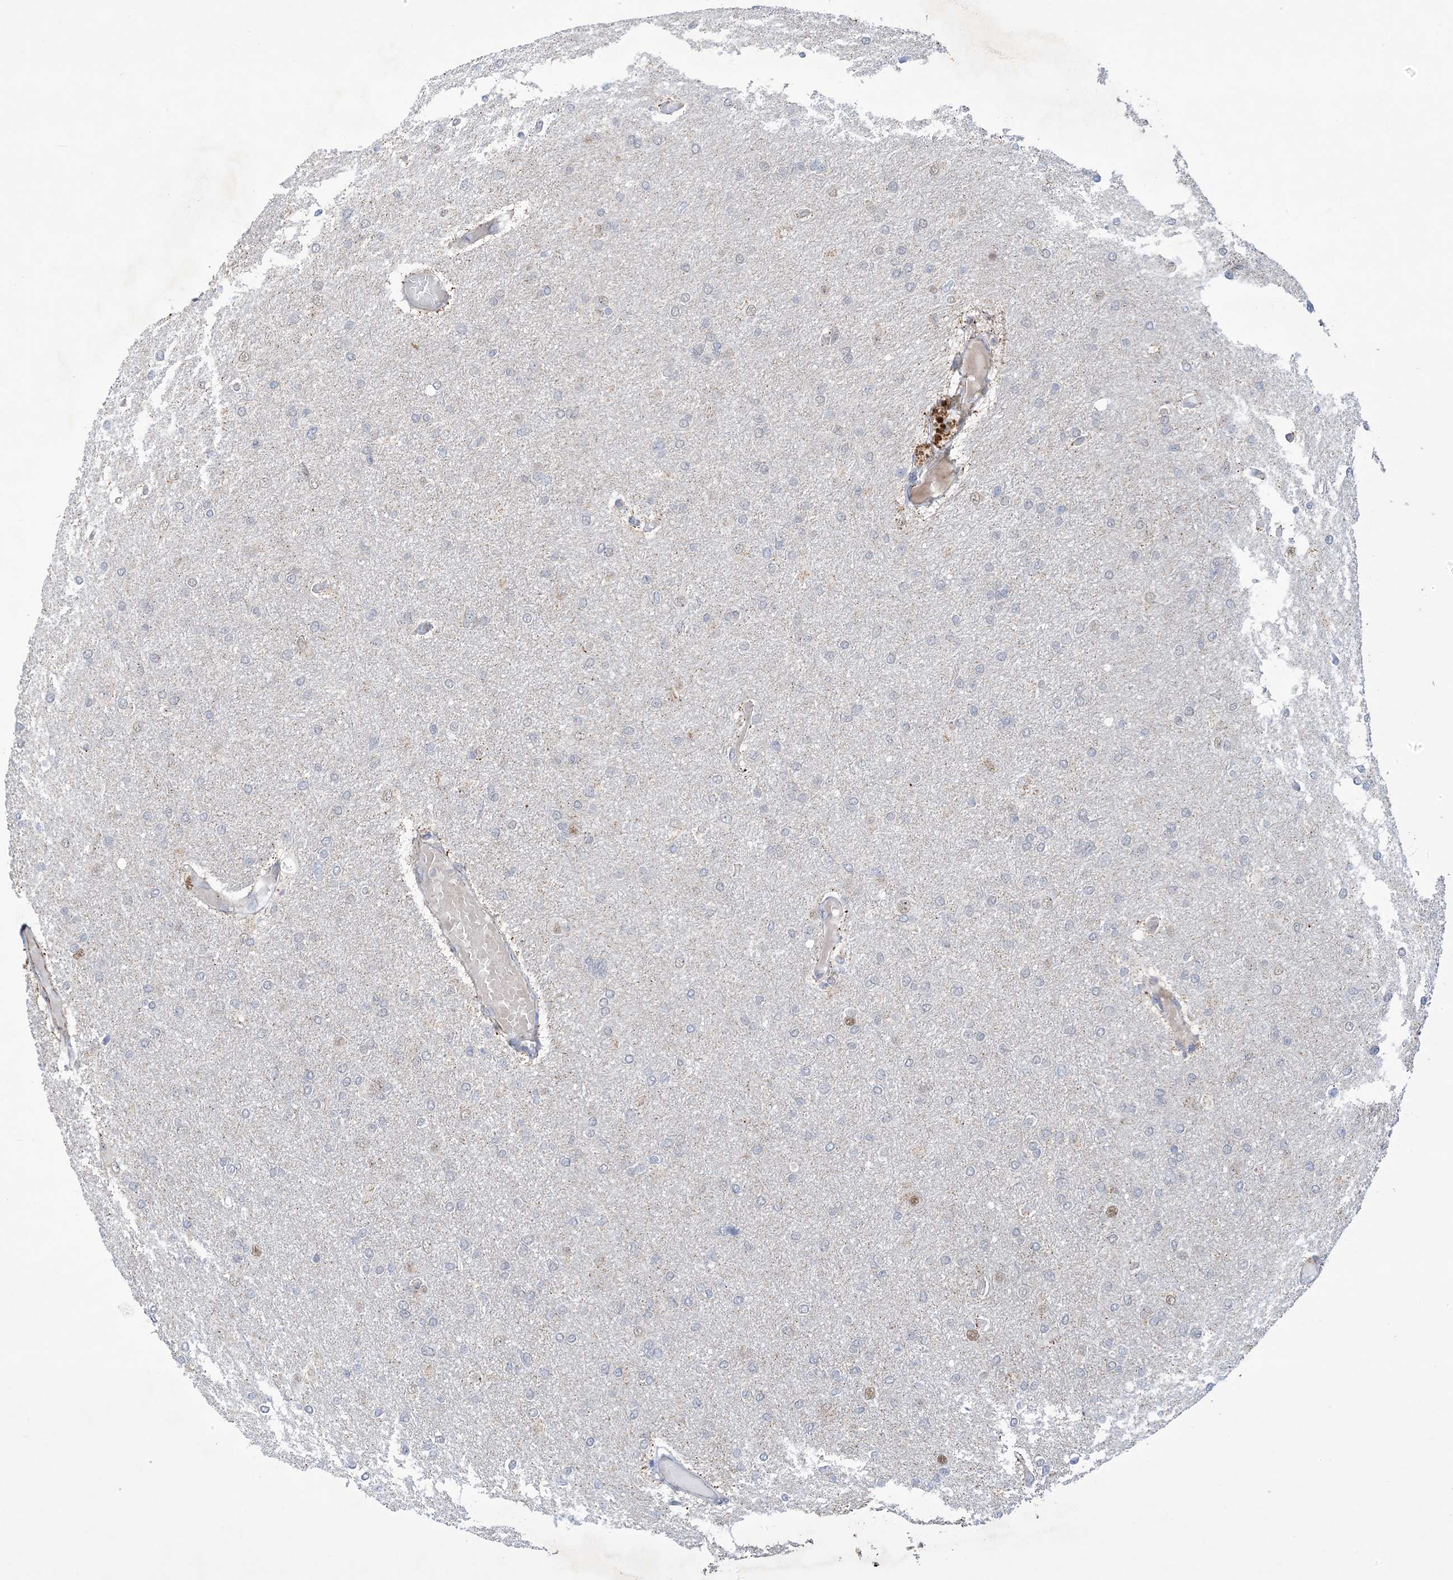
{"staining": {"intensity": "weak", "quantity": "<25%", "location": "nuclear"}, "tissue": "glioma", "cell_type": "Tumor cells", "image_type": "cancer", "snomed": [{"axis": "morphology", "description": "Glioma, malignant, High grade"}, {"axis": "topography", "description": "Cerebral cortex"}], "caption": "IHC image of neoplastic tissue: human glioma stained with DAB (3,3'-diaminobenzidine) shows no significant protein positivity in tumor cells. (DAB (3,3'-diaminobenzidine) immunohistochemistry, high magnification).", "gene": "ZNF8", "patient": {"sex": "female", "age": 36}}